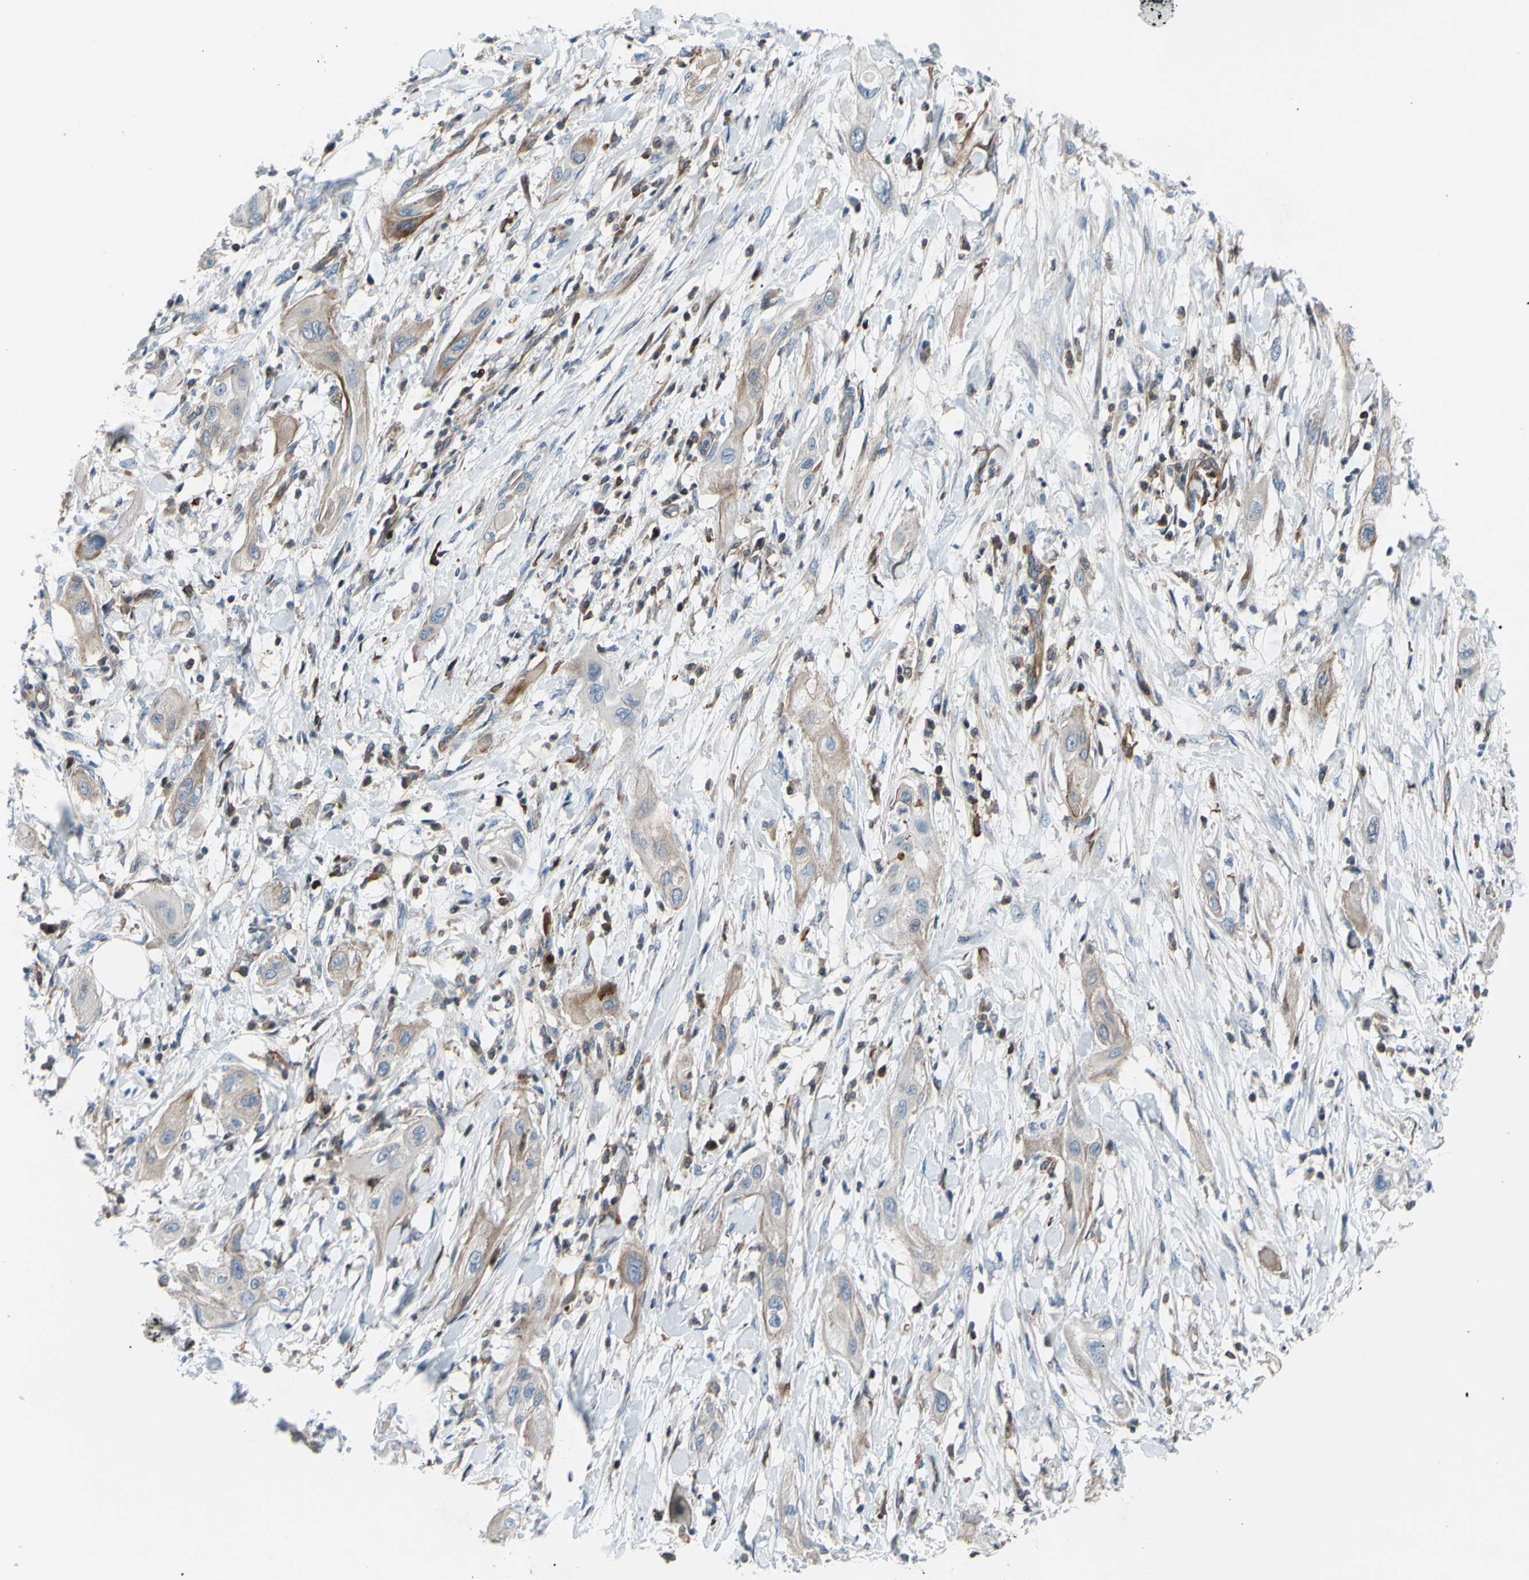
{"staining": {"intensity": "weak", "quantity": ">75%", "location": "cytoplasmic/membranous"}, "tissue": "lung cancer", "cell_type": "Tumor cells", "image_type": "cancer", "snomed": [{"axis": "morphology", "description": "Squamous cell carcinoma, NOS"}, {"axis": "topography", "description": "Lung"}], "caption": "Protein analysis of squamous cell carcinoma (lung) tissue exhibits weak cytoplasmic/membranous positivity in about >75% of tumor cells.", "gene": "PAK2", "patient": {"sex": "female", "age": 47}}